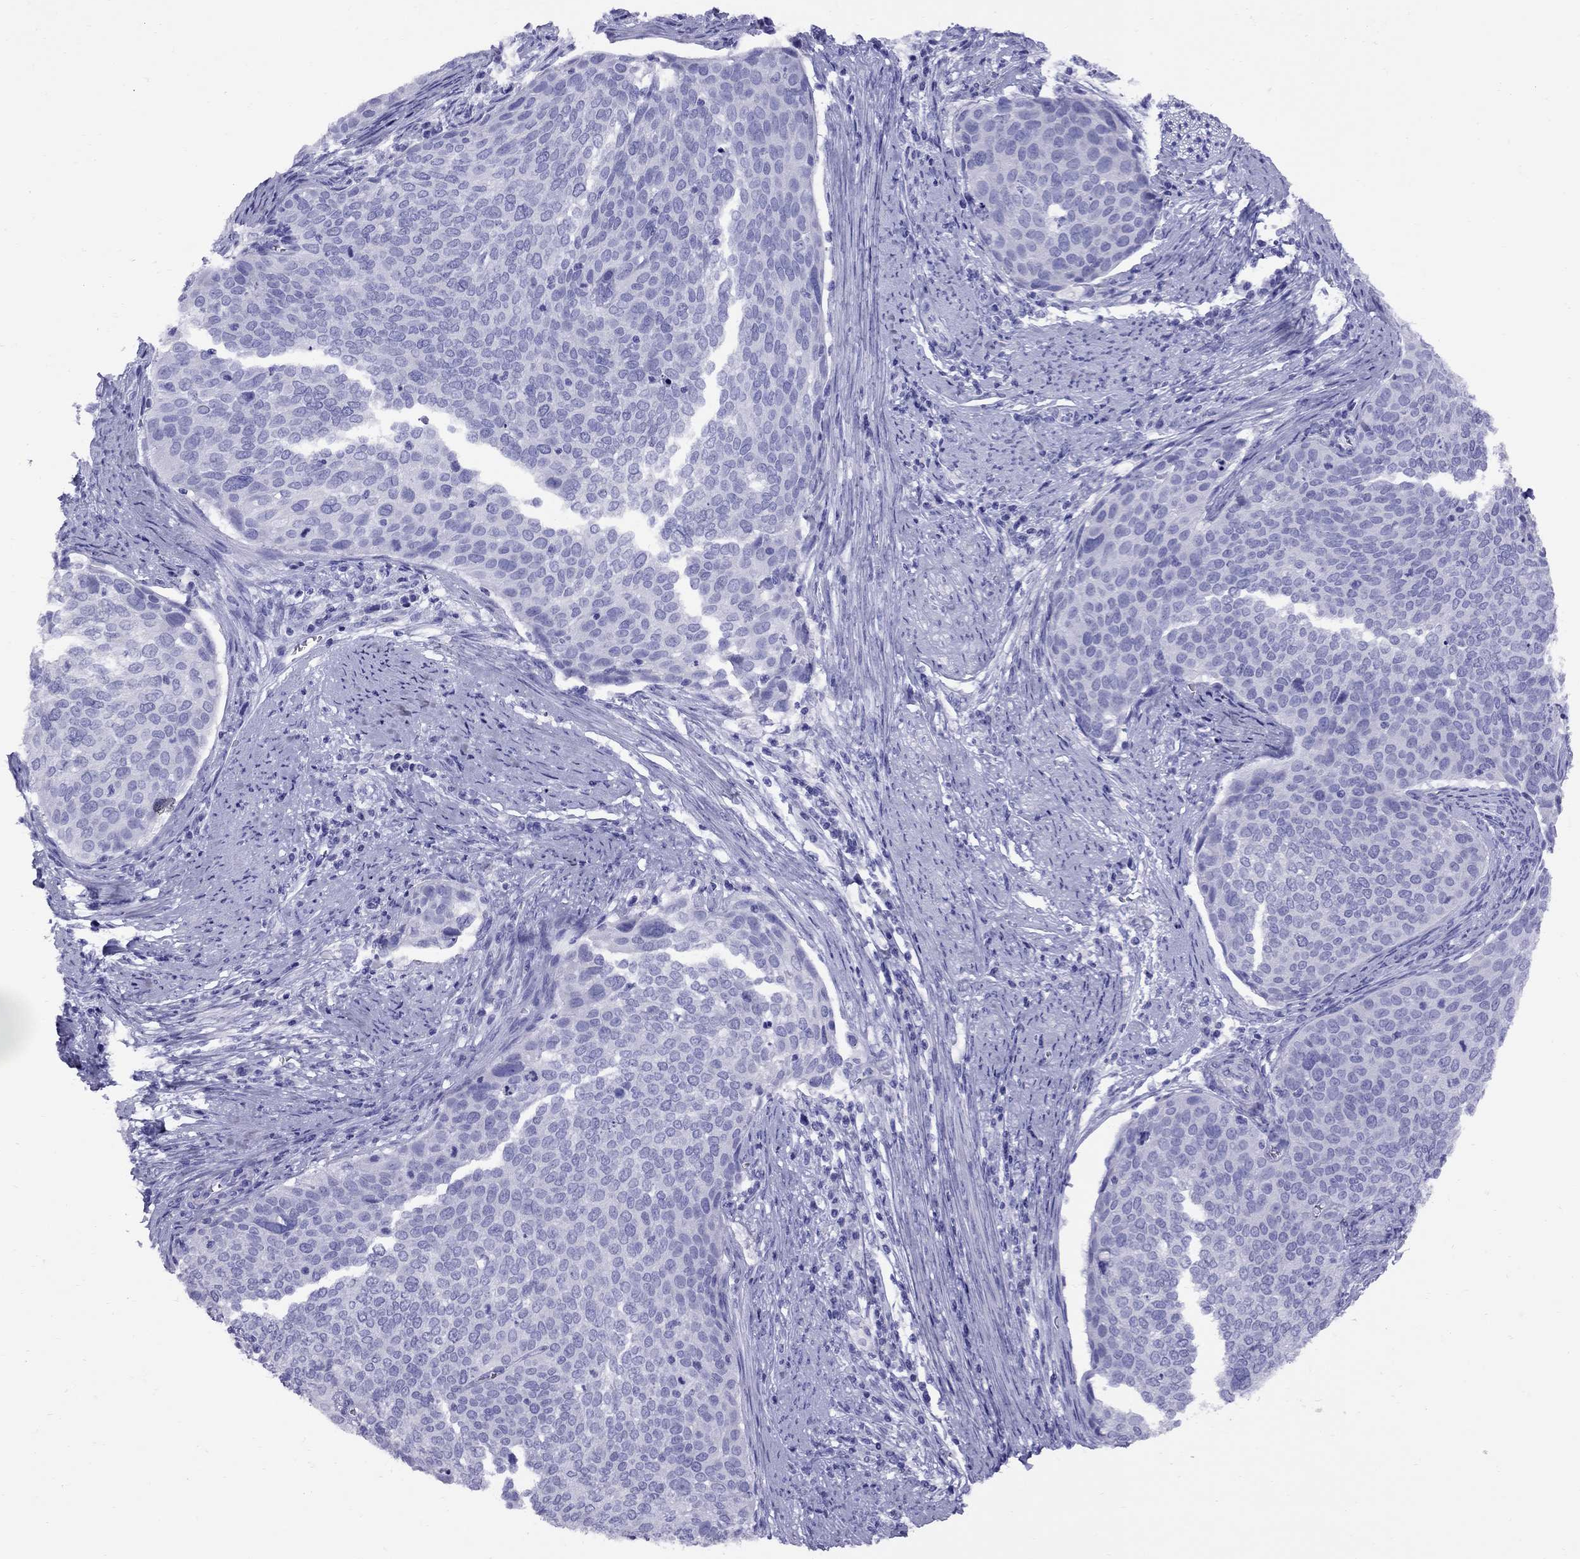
{"staining": {"intensity": "negative", "quantity": "none", "location": "none"}, "tissue": "cervical cancer", "cell_type": "Tumor cells", "image_type": "cancer", "snomed": [{"axis": "morphology", "description": "Squamous cell carcinoma, NOS"}, {"axis": "topography", "description": "Cervix"}], "caption": "Cervical cancer (squamous cell carcinoma) was stained to show a protein in brown. There is no significant positivity in tumor cells. (IHC, brightfield microscopy, high magnification).", "gene": "AVPR1B", "patient": {"sex": "female", "age": 39}}